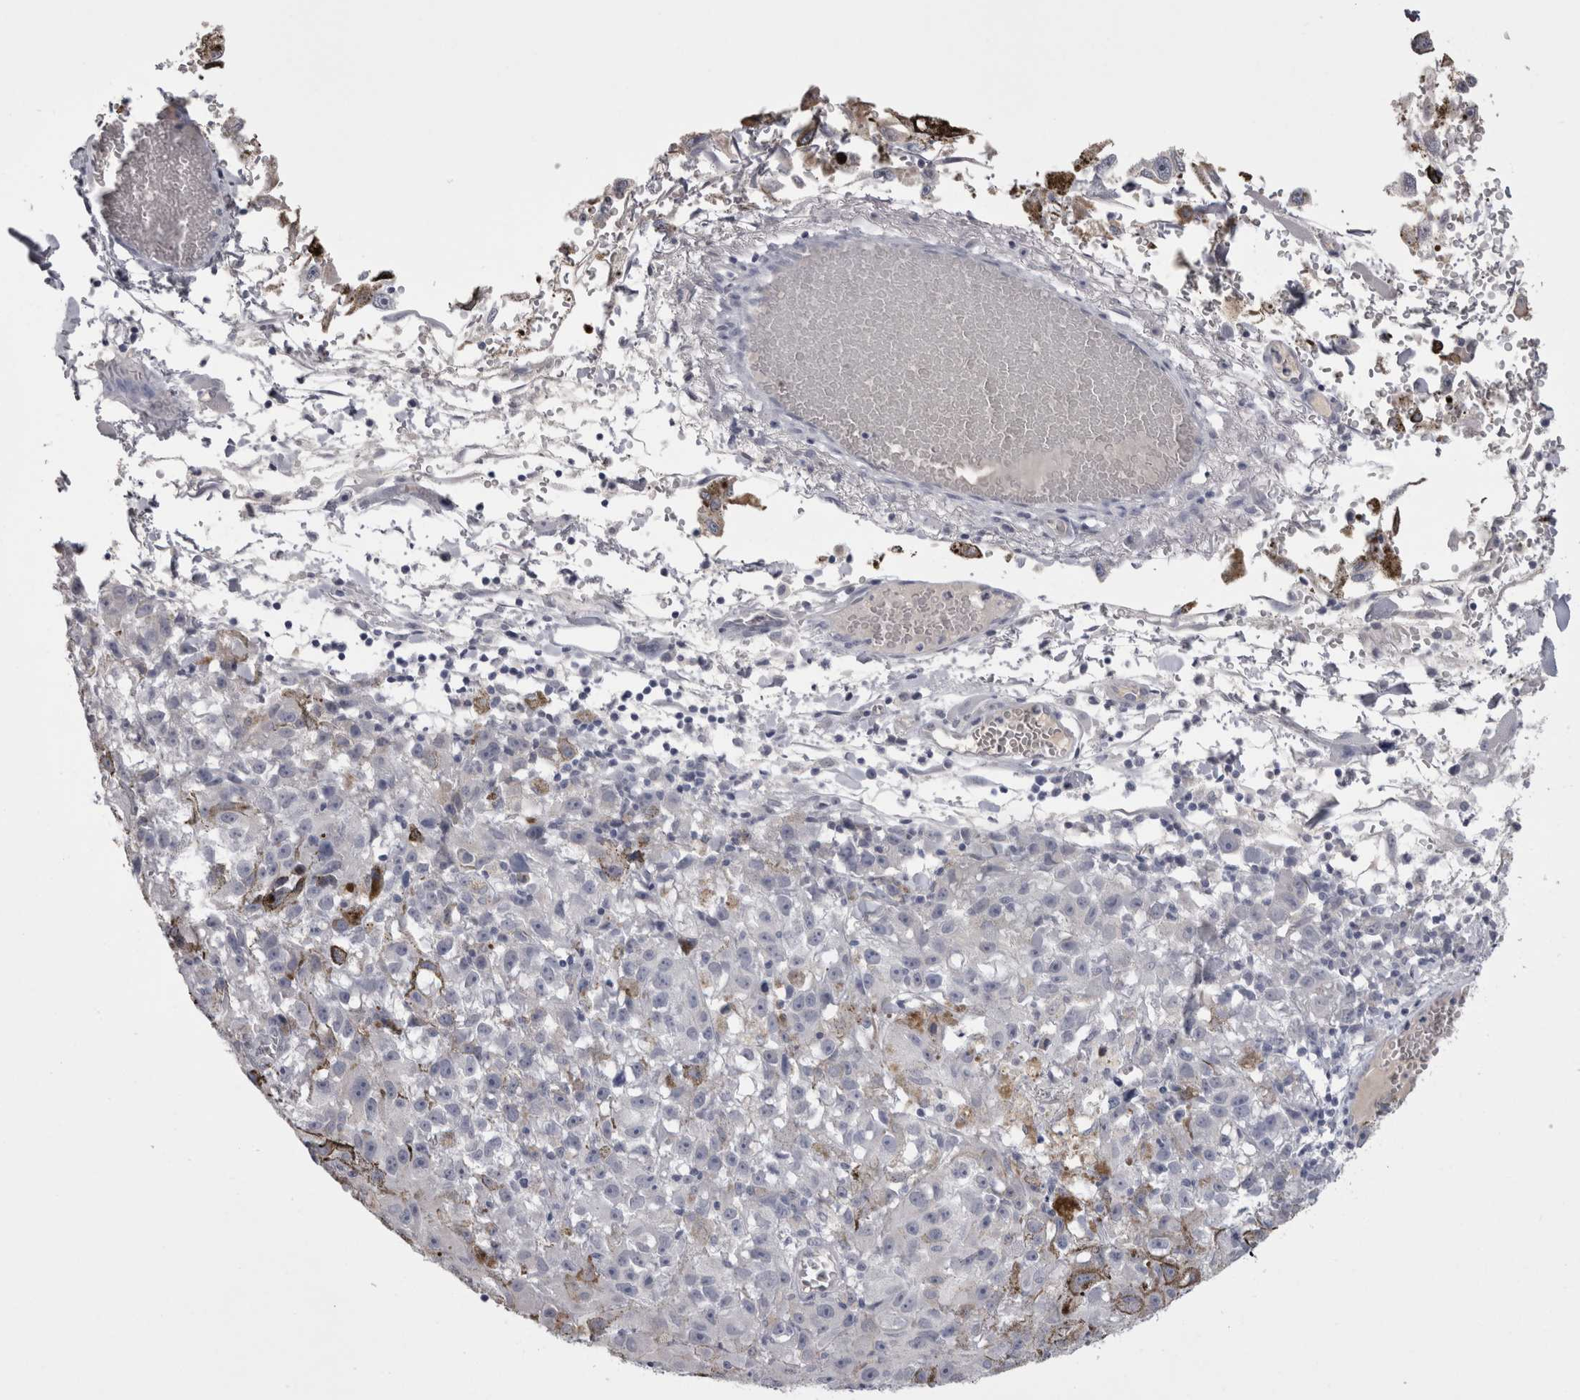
{"staining": {"intensity": "negative", "quantity": "none", "location": "none"}, "tissue": "melanoma", "cell_type": "Tumor cells", "image_type": "cancer", "snomed": [{"axis": "morphology", "description": "Malignant melanoma, NOS"}, {"axis": "topography", "description": "Skin"}], "caption": "High magnification brightfield microscopy of malignant melanoma stained with DAB (brown) and counterstained with hematoxylin (blue): tumor cells show no significant staining.", "gene": "CDHR5", "patient": {"sex": "female", "age": 104}}